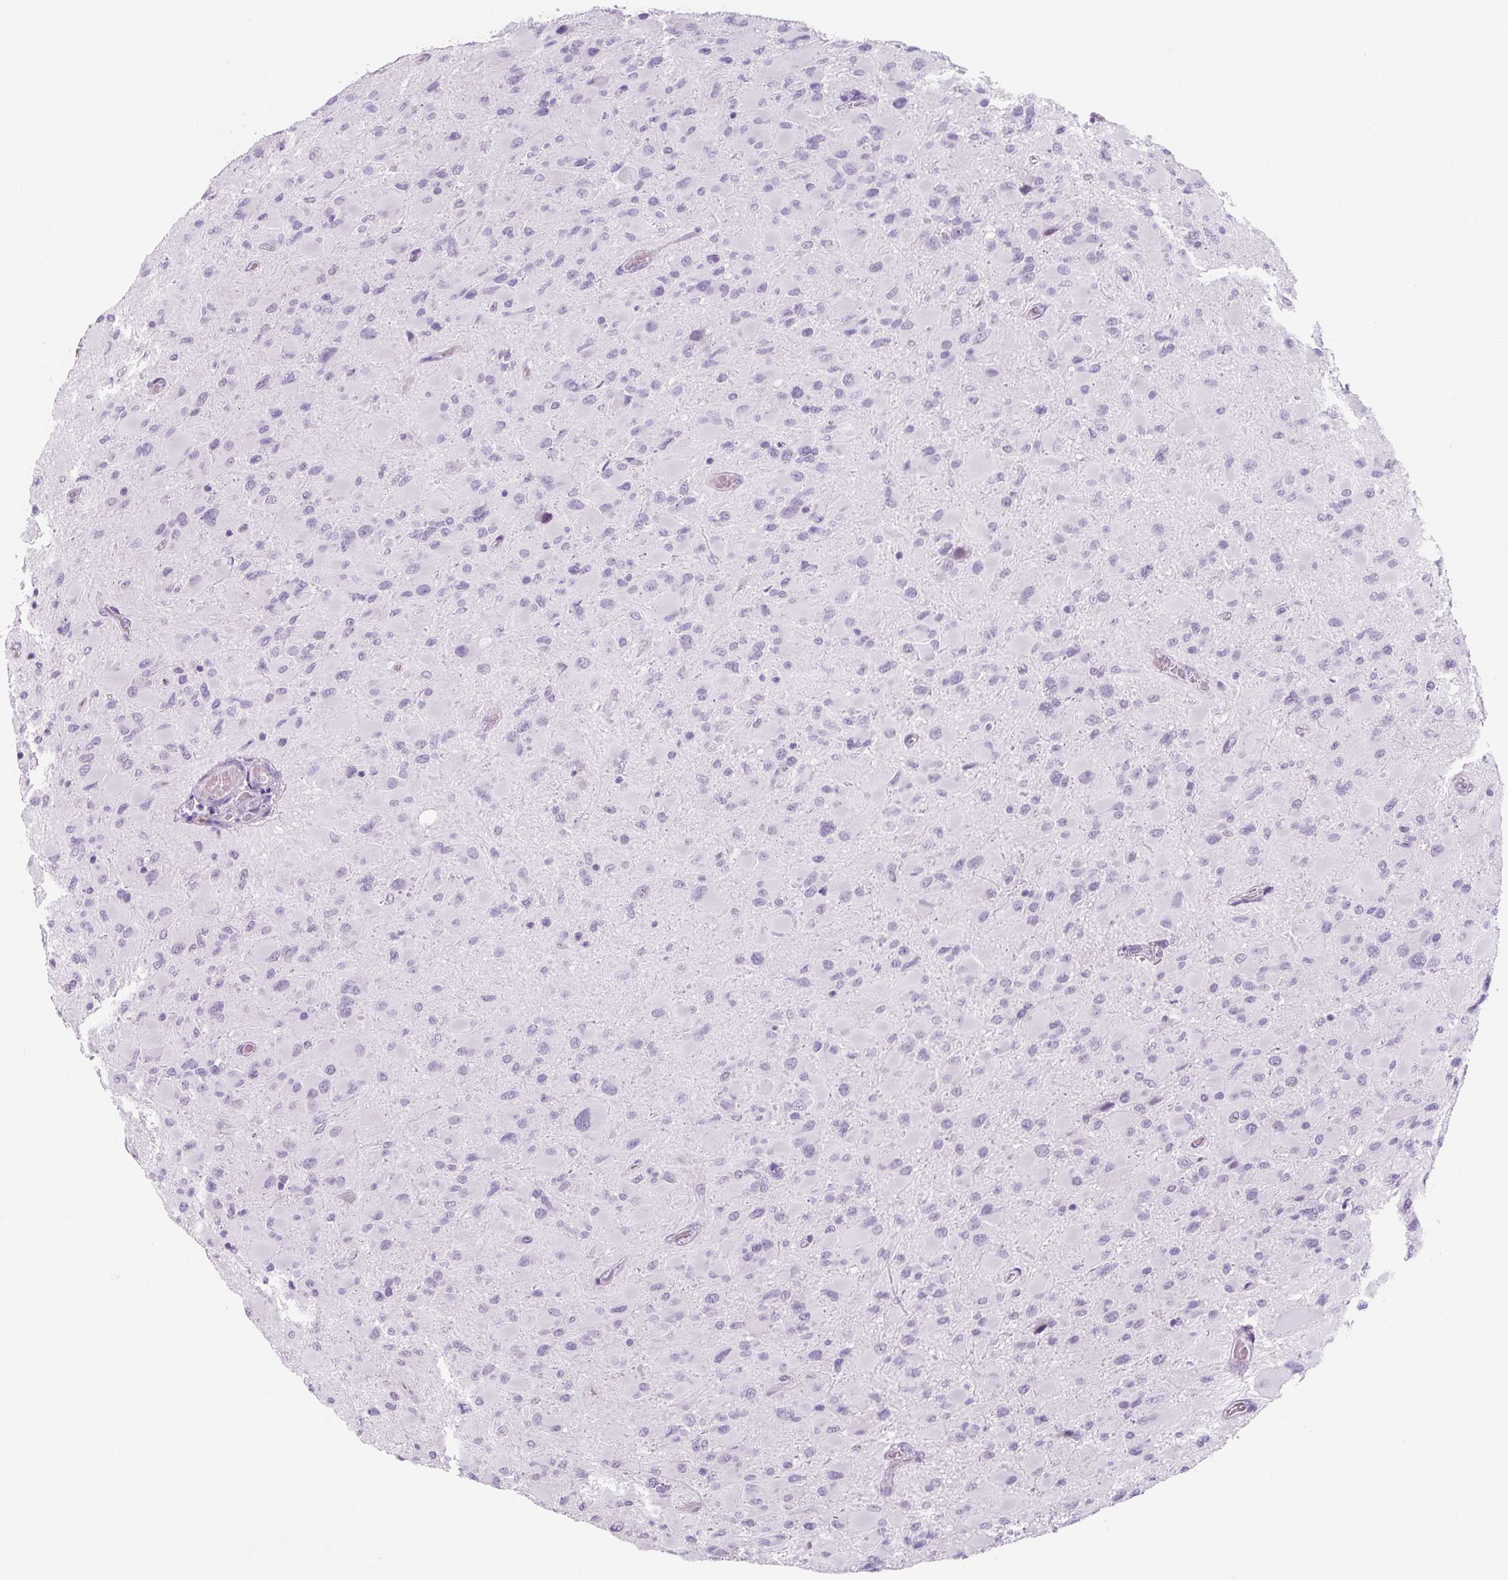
{"staining": {"intensity": "negative", "quantity": "none", "location": "none"}, "tissue": "glioma", "cell_type": "Tumor cells", "image_type": "cancer", "snomed": [{"axis": "morphology", "description": "Glioma, malignant, High grade"}, {"axis": "topography", "description": "Cerebral cortex"}], "caption": "The micrograph reveals no staining of tumor cells in malignant high-grade glioma.", "gene": "TNFRSF8", "patient": {"sex": "female", "age": 36}}